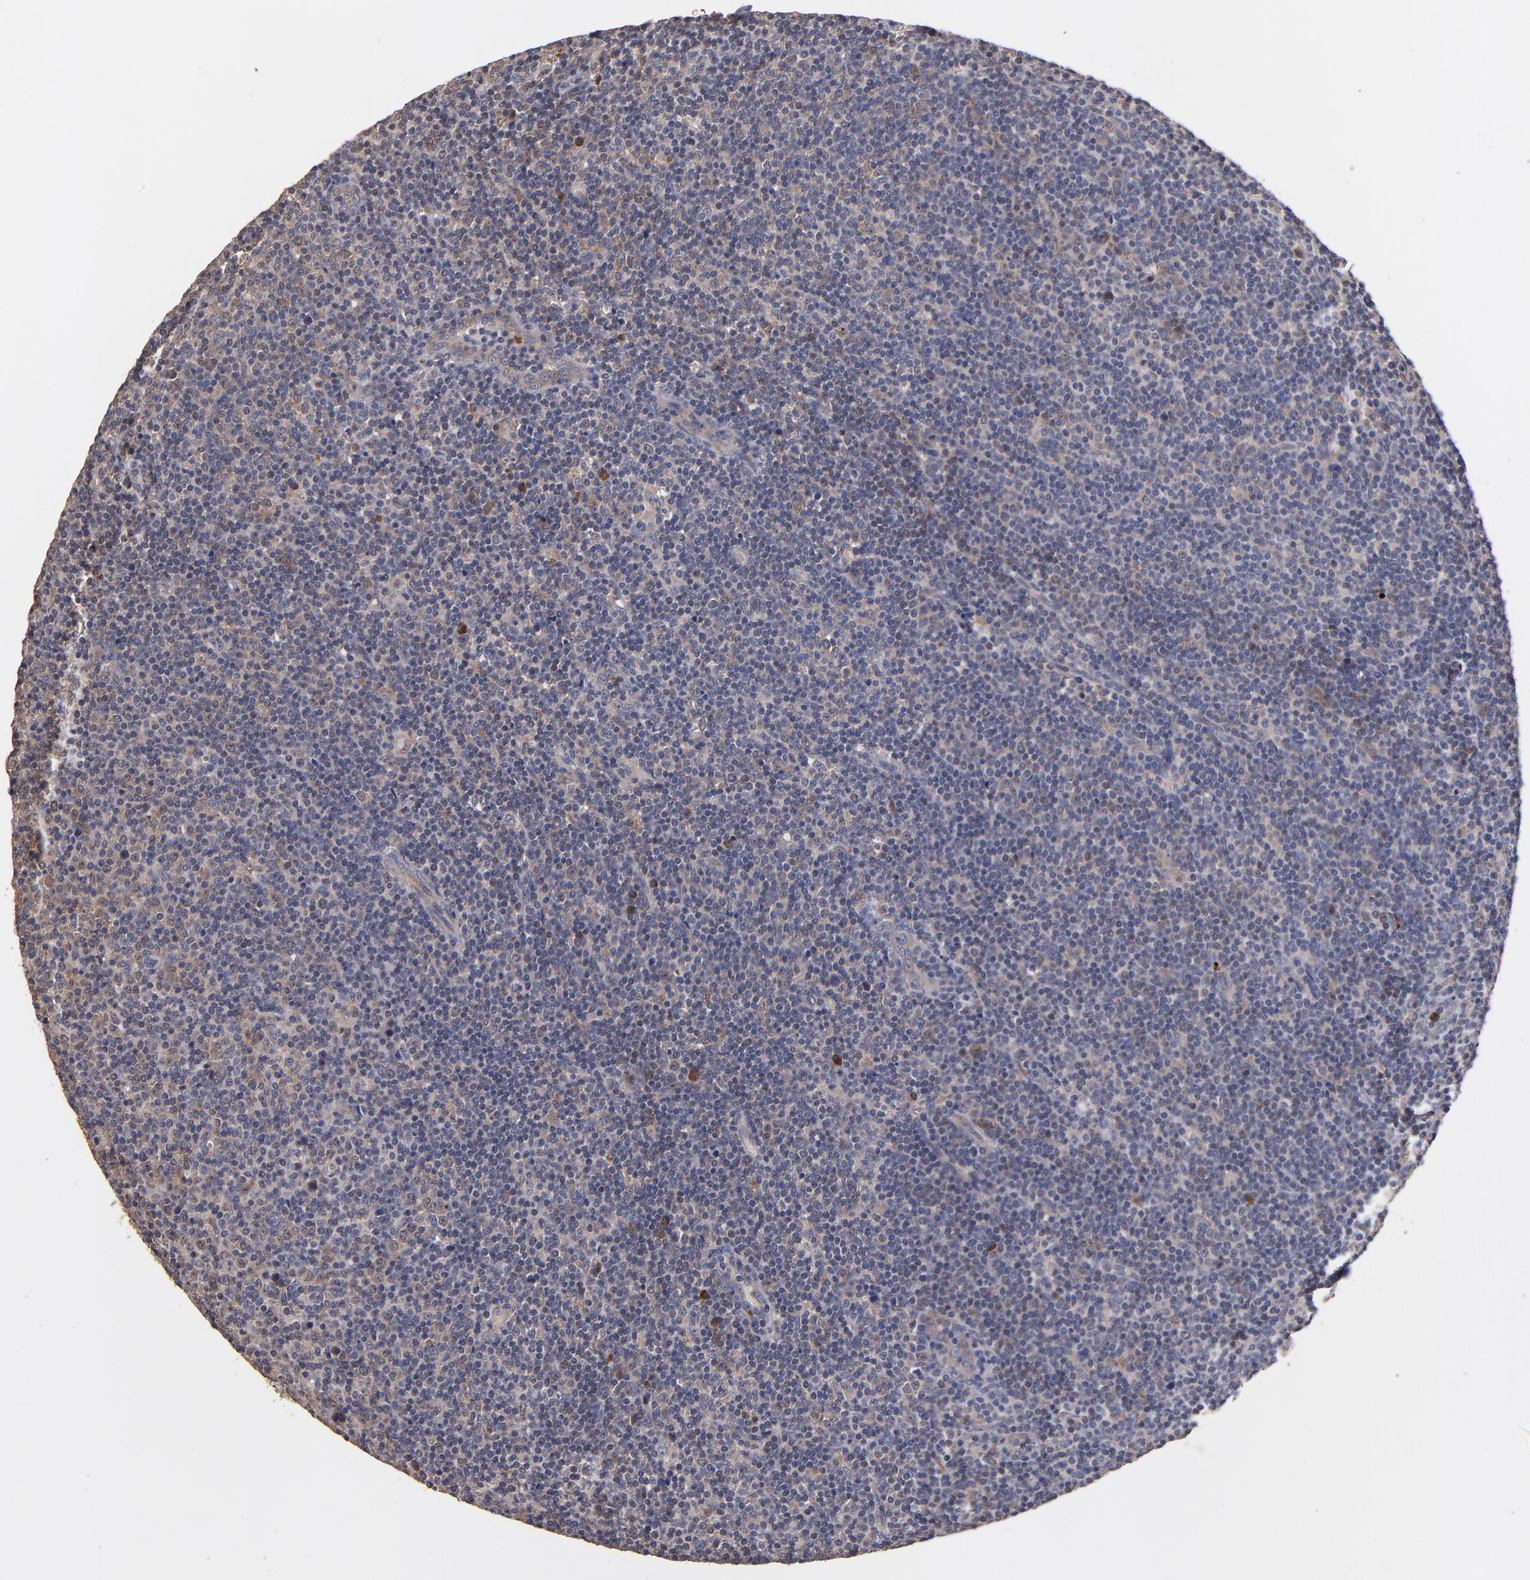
{"staining": {"intensity": "negative", "quantity": "none", "location": "none"}, "tissue": "lymphoma", "cell_type": "Tumor cells", "image_type": "cancer", "snomed": [{"axis": "morphology", "description": "Malignant lymphoma, non-Hodgkin's type, Low grade"}, {"axis": "topography", "description": "Lymph node"}], "caption": "A micrograph of lymphoma stained for a protein shows no brown staining in tumor cells.", "gene": "TTLL12", "patient": {"sex": "male", "age": 70}}